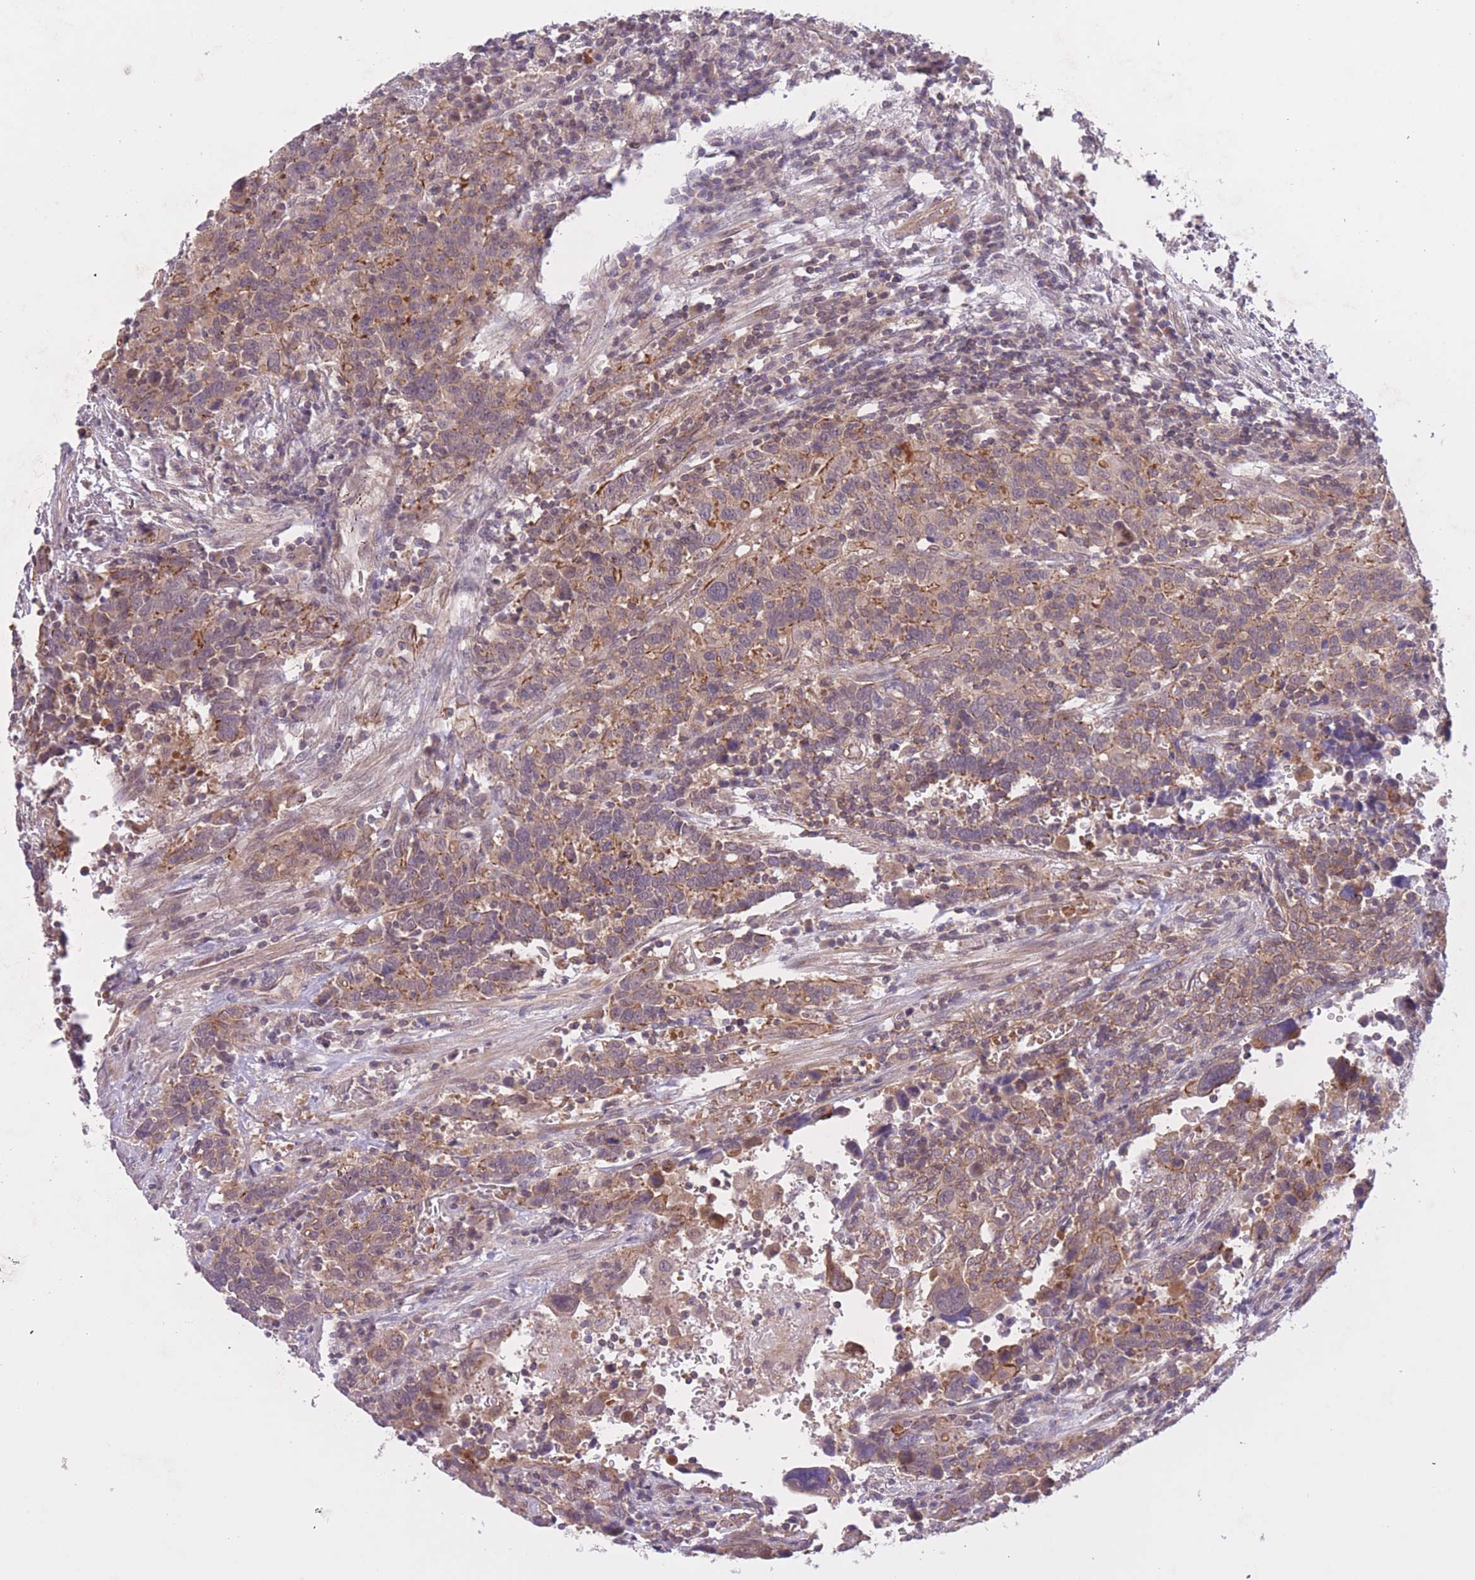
{"staining": {"intensity": "moderate", "quantity": "25%-75%", "location": "cytoplasmic/membranous"}, "tissue": "urothelial cancer", "cell_type": "Tumor cells", "image_type": "cancer", "snomed": [{"axis": "morphology", "description": "Urothelial carcinoma, High grade"}, {"axis": "topography", "description": "Urinary bladder"}], "caption": "A high-resolution micrograph shows immunohistochemistry staining of high-grade urothelial carcinoma, which displays moderate cytoplasmic/membranous expression in approximately 25%-75% of tumor cells.", "gene": "FUT5", "patient": {"sex": "male", "age": 61}}